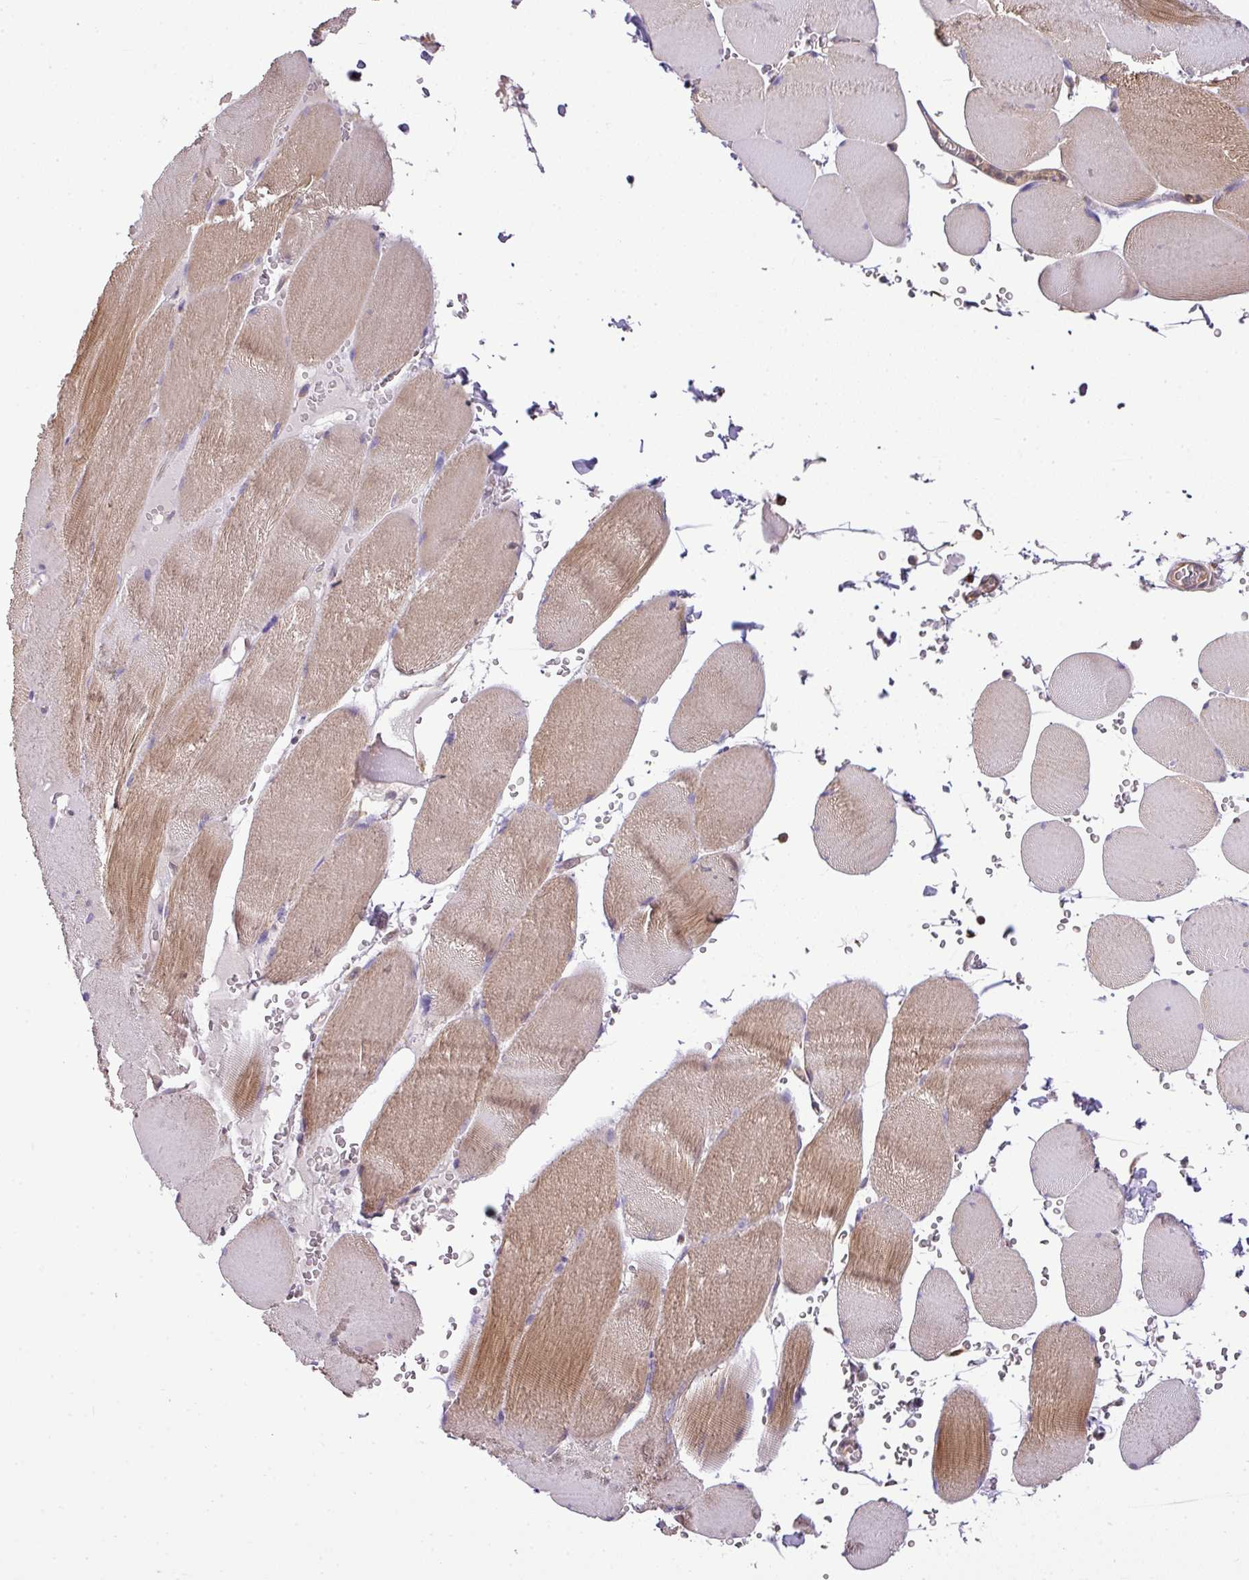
{"staining": {"intensity": "moderate", "quantity": "25%-75%", "location": "cytoplasmic/membranous"}, "tissue": "skeletal muscle", "cell_type": "Myocytes", "image_type": "normal", "snomed": [{"axis": "morphology", "description": "Normal tissue, NOS"}, {"axis": "topography", "description": "Skeletal muscle"}, {"axis": "topography", "description": "Head-Neck"}], "caption": "A photomicrograph showing moderate cytoplasmic/membranous positivity in approximately 25%-75% of myocytes in normal skeletal muscle, as visualized by brown immunohistochemical staining.", "gene": "VENTX", "patient": {"sex": "male", "age": 66}}